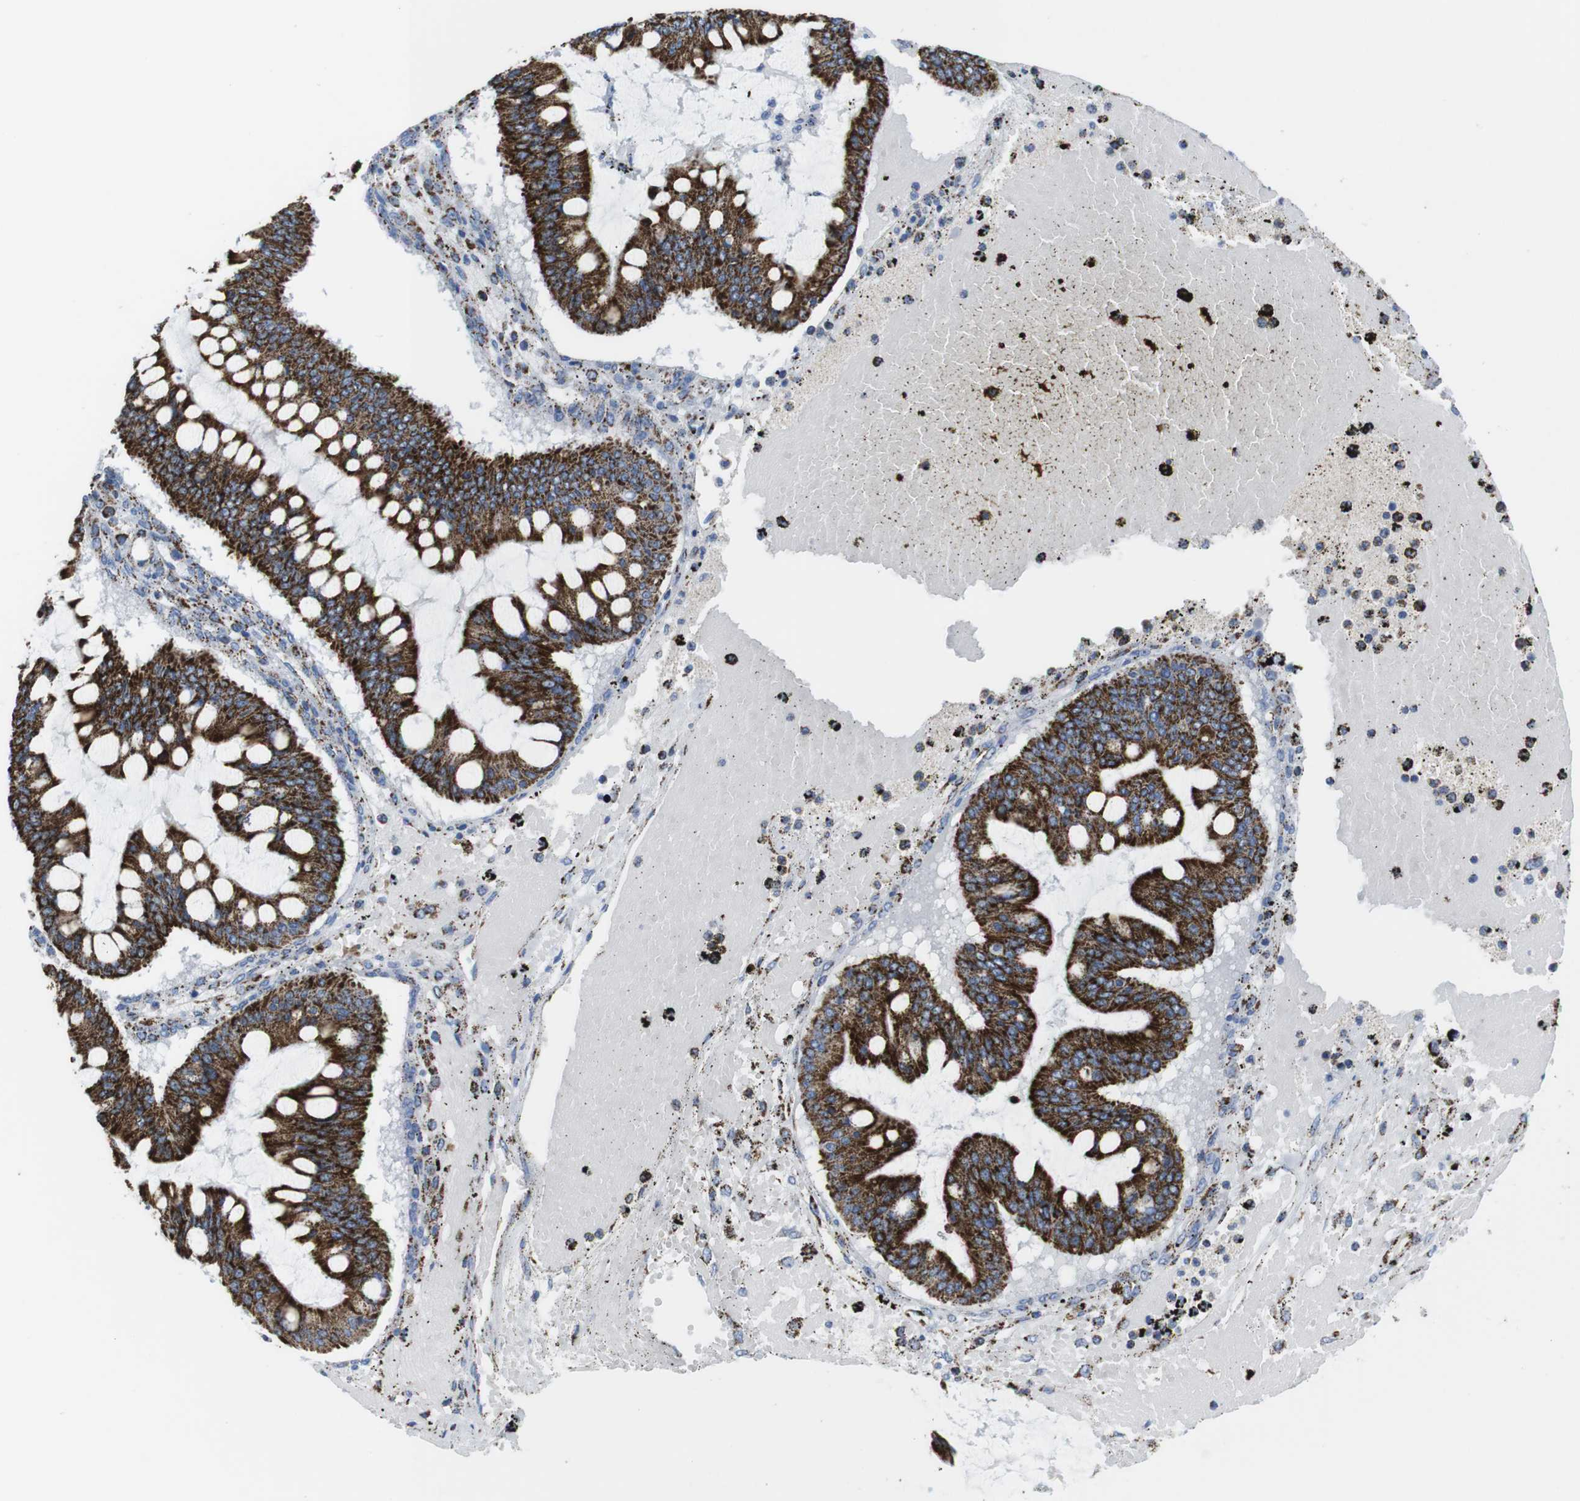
{"staining": {"intensity": "strong", "quantity": ">75%", "location": "cytoplasmic/membranous"}, "tissue": "ovarian cancer", "cell_type": "Tumor cells", "image_type": "cancer", "snomed": [{"axis": "morphology", "description": "Cystadenocarcinoma, mucinous, NOS"}, {"axis": "topography", "description": "Ovary"}], "caption": "The micrograph exhibits staining of ovarian cancer (mucinous cystadenocarcinoma), revealing strong cytoplasmic/membranous protein expression (brown color) within tumor cells. The staining is performed using DAB brown chromogen to label protein expression. The nuclei are counter-stained blue using hematoxylin.", "gene": "ATP5PO", "patient": {"sex": "female", "age": 73}}